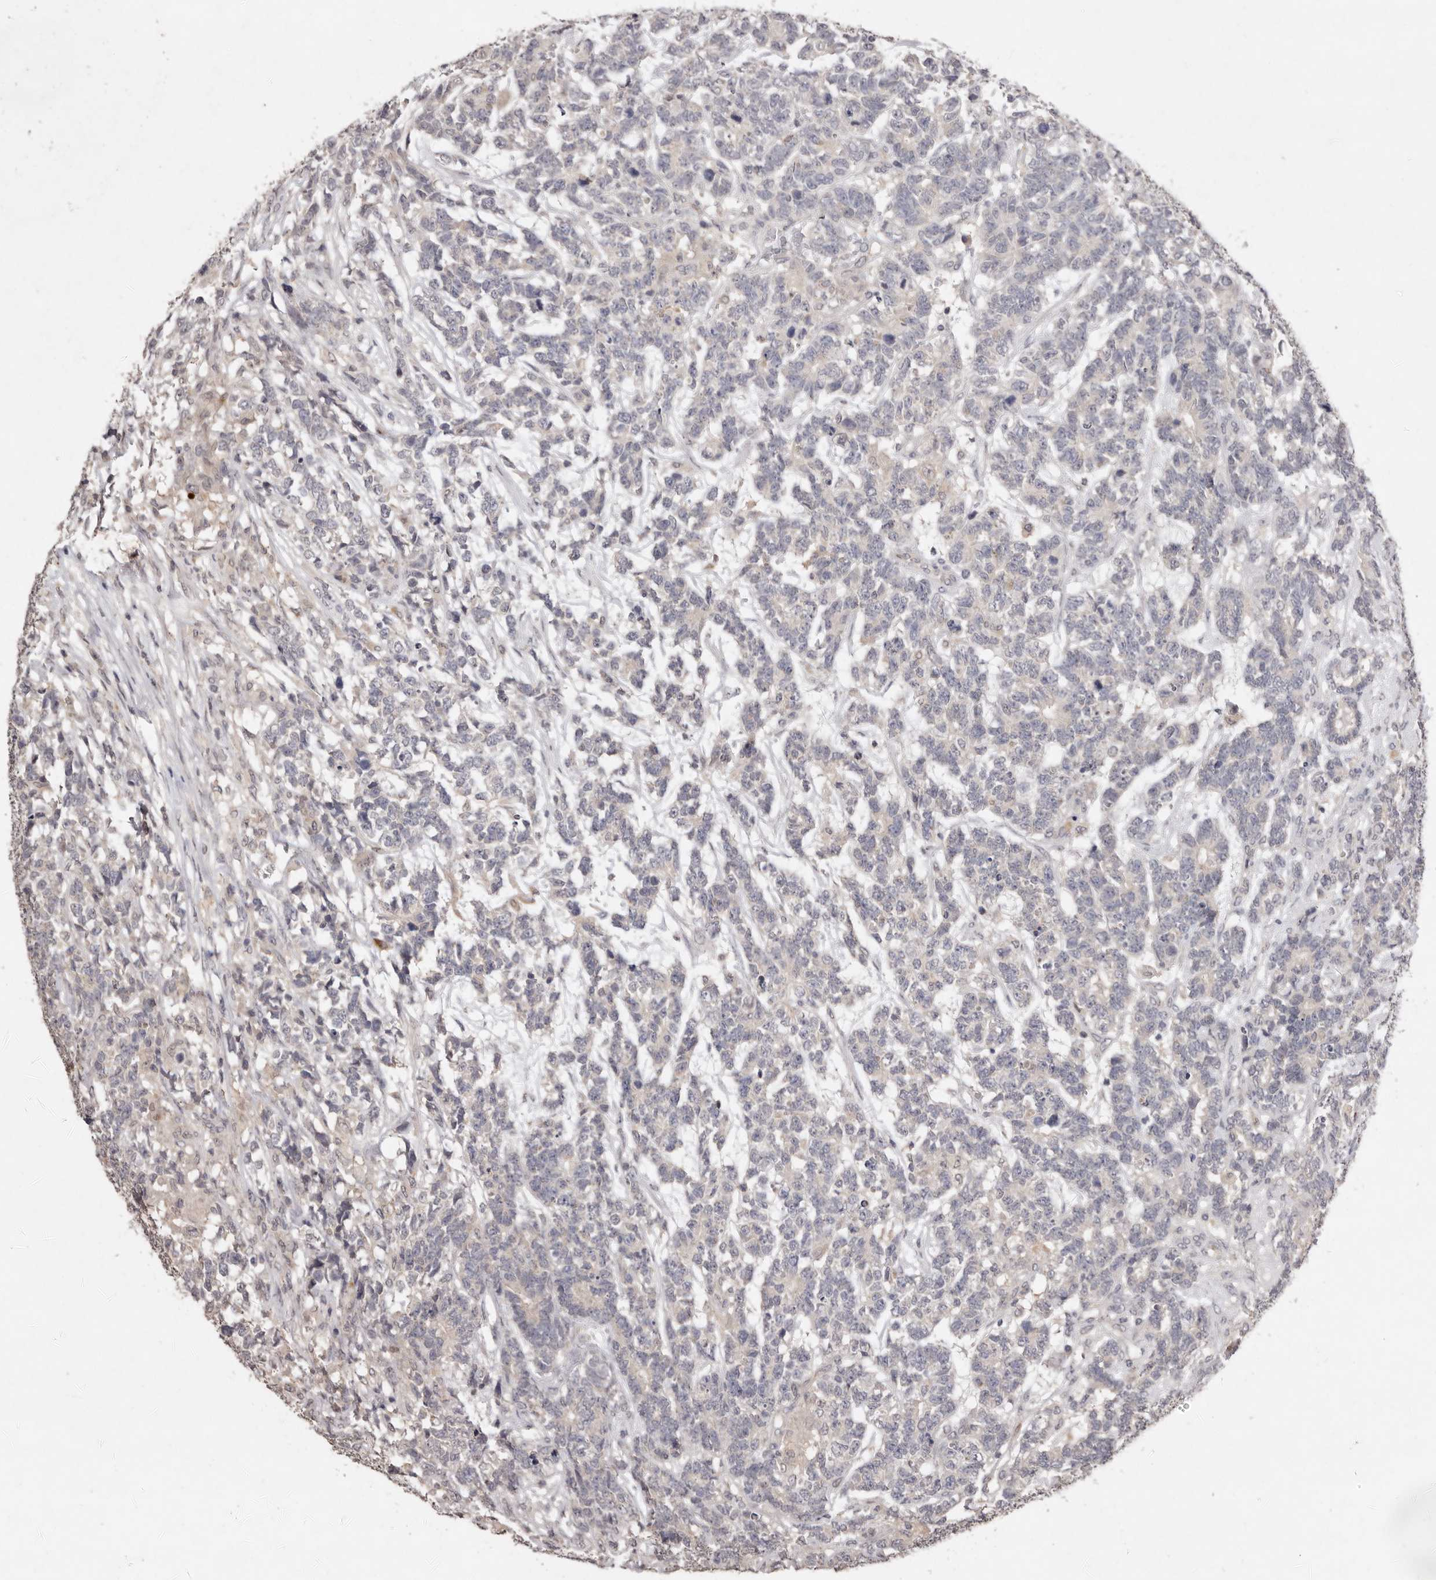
{"staining": {"intensity": "negative", "quantity": "none", "location": "none"}, "tissue": "testis cancer", "cell_type": "Tumor cells", "image_type": "cancer", "snomed": [{"axis": "morphology", "description": "Carcinoma, Embryonal, NOS"}, {"axis": "topography", "description": "Testis"}], "caption": "Immunohistochemistry (IHC) micrograph of testis cancer stained for a protein (brown), which reveals no staining in tumor cells.", "gene": "SULT1E1", "patient": {"sex": "male", "age": 26}}